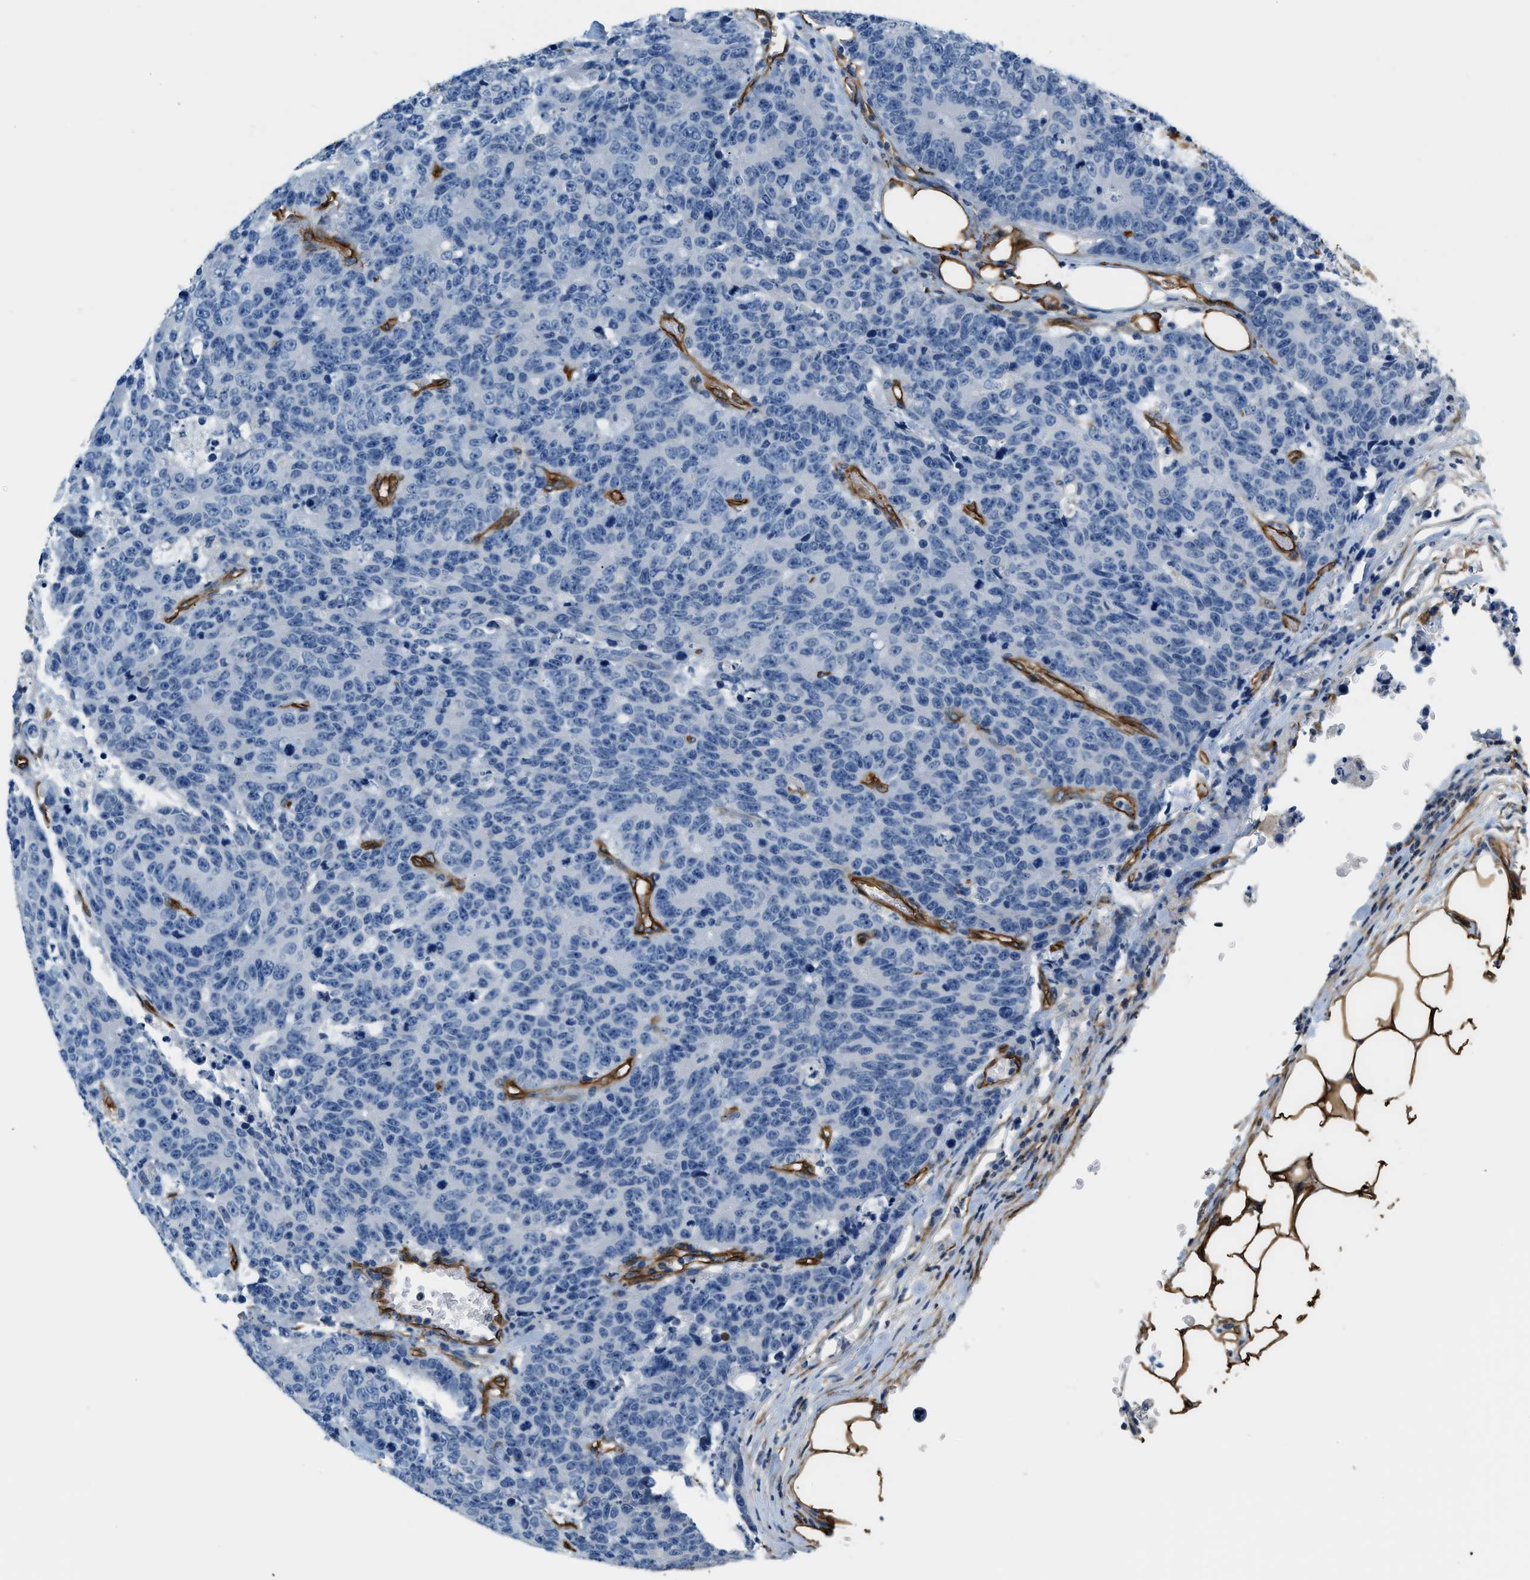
{"staining": {"intensity": "negative", "quantity": "none", "location": "none"}, "tissue": "colorectal cancer", "cell_type": "Tumor cells", "image_type": "cancer", "snomed": [{"axis": "morphology", "description": "Adenocarcinoma, NOS"}, {"axis": "topography", "description": "Colon"}], "caption": "Immunohistochemistry photomicrograph of colorectal cancer (adenocarcinoma) stained for a protein (brown), which displays no positivity in tumor cells.", "gene": "TMEM43", "patient": {"sex": "female", "age": 86}}